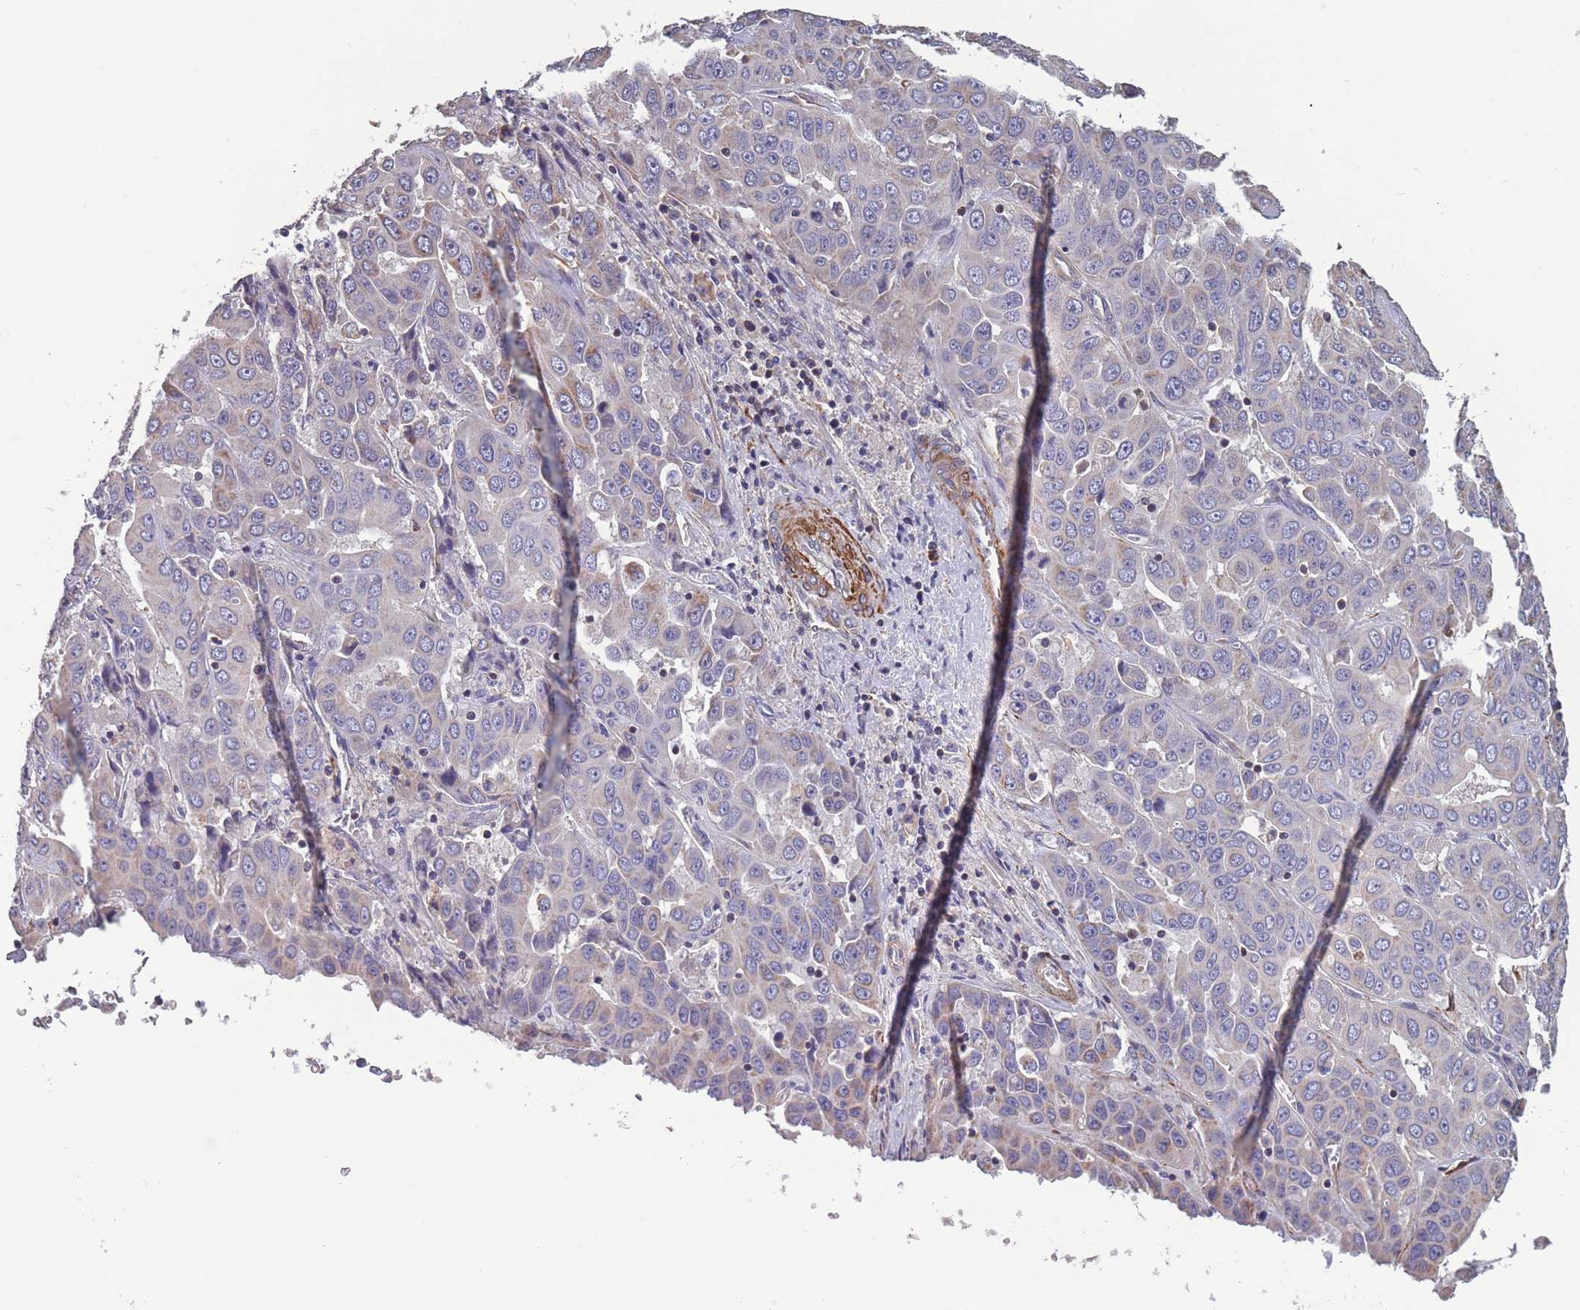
{"staining": {"intensity": "weak", "quantity": "25%-75%", "location": "cytoplasmic/membranous"}, "tissue": "liver cancer", "cell_type": "Tumor cells", "image_type": "cancer", "snomed": [{"axis": "morphology", "description": "Cholangiocarcinoma"}, {"axis": "topography", "description": "Liver"}], "caption": "Protein staining reveals weak cytoplasmic/membranous positivity in about 25%-75% of tumor cells in cholangiocarcinoma (liver).", "gene": "TOMM40L", "patient": {"sex": "female", "age": 52}}